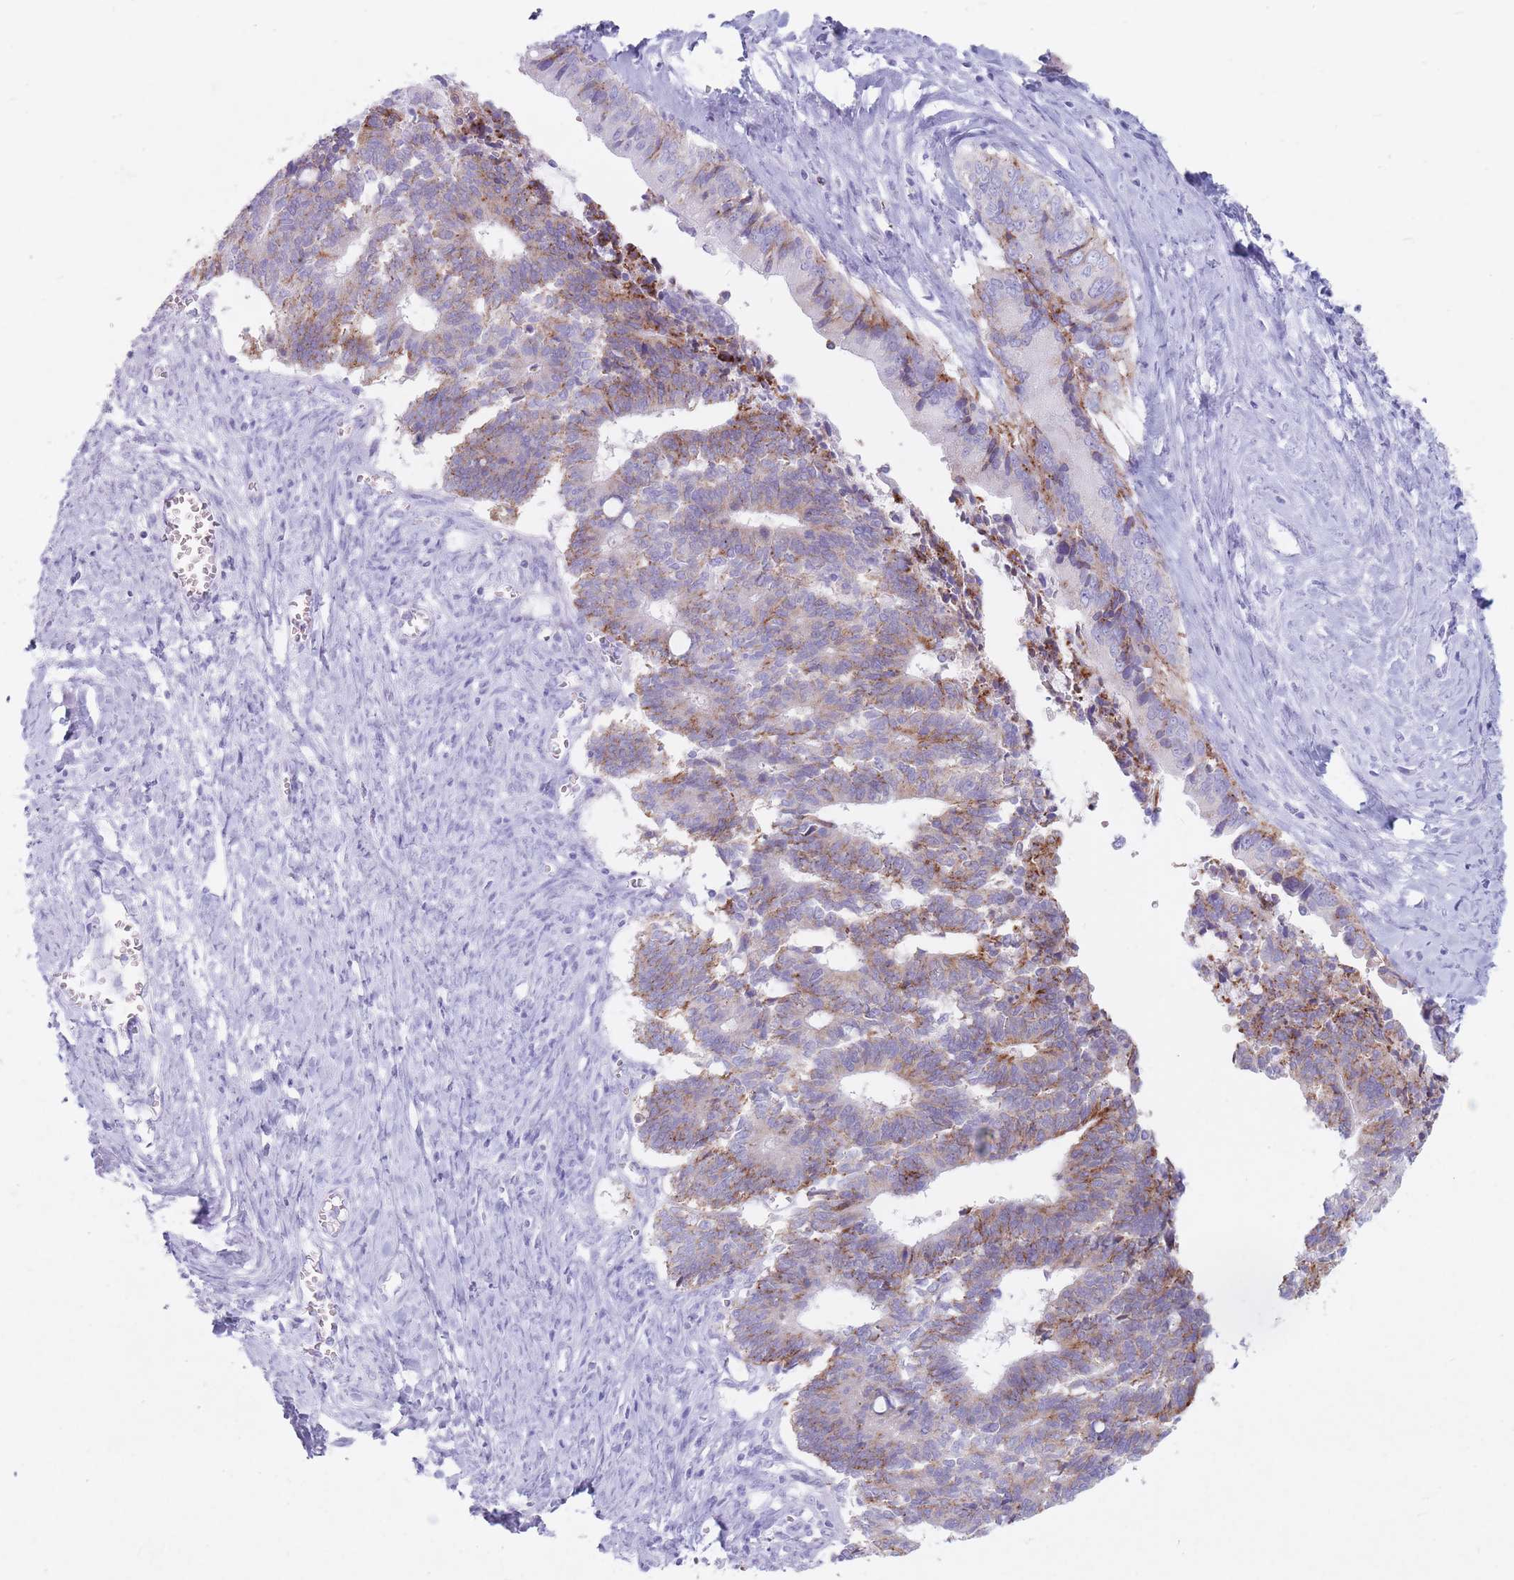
{"staining": {"intensity": "moderate", "quantity": "<25%", "location": "cytoplasmic/membranous"}, "tissue": "cervical cancer", "cell_type": "Tumor cells", "image_type": "cancer", "snomed": [{"axis": "morphology", "description": "Adenocarcinoma, NOS"}, {"axis": "topography", "description": "Cervix"}], "caption": "A histopathology image showing moderate cytoplasmic/membranous staining in approximately <25% of tumor cells in cervical cancer, as visualized by brown immunohistochemical staining.", "gene": "ST3GAL5", "patient": {"sex": "female", "age": 44}}